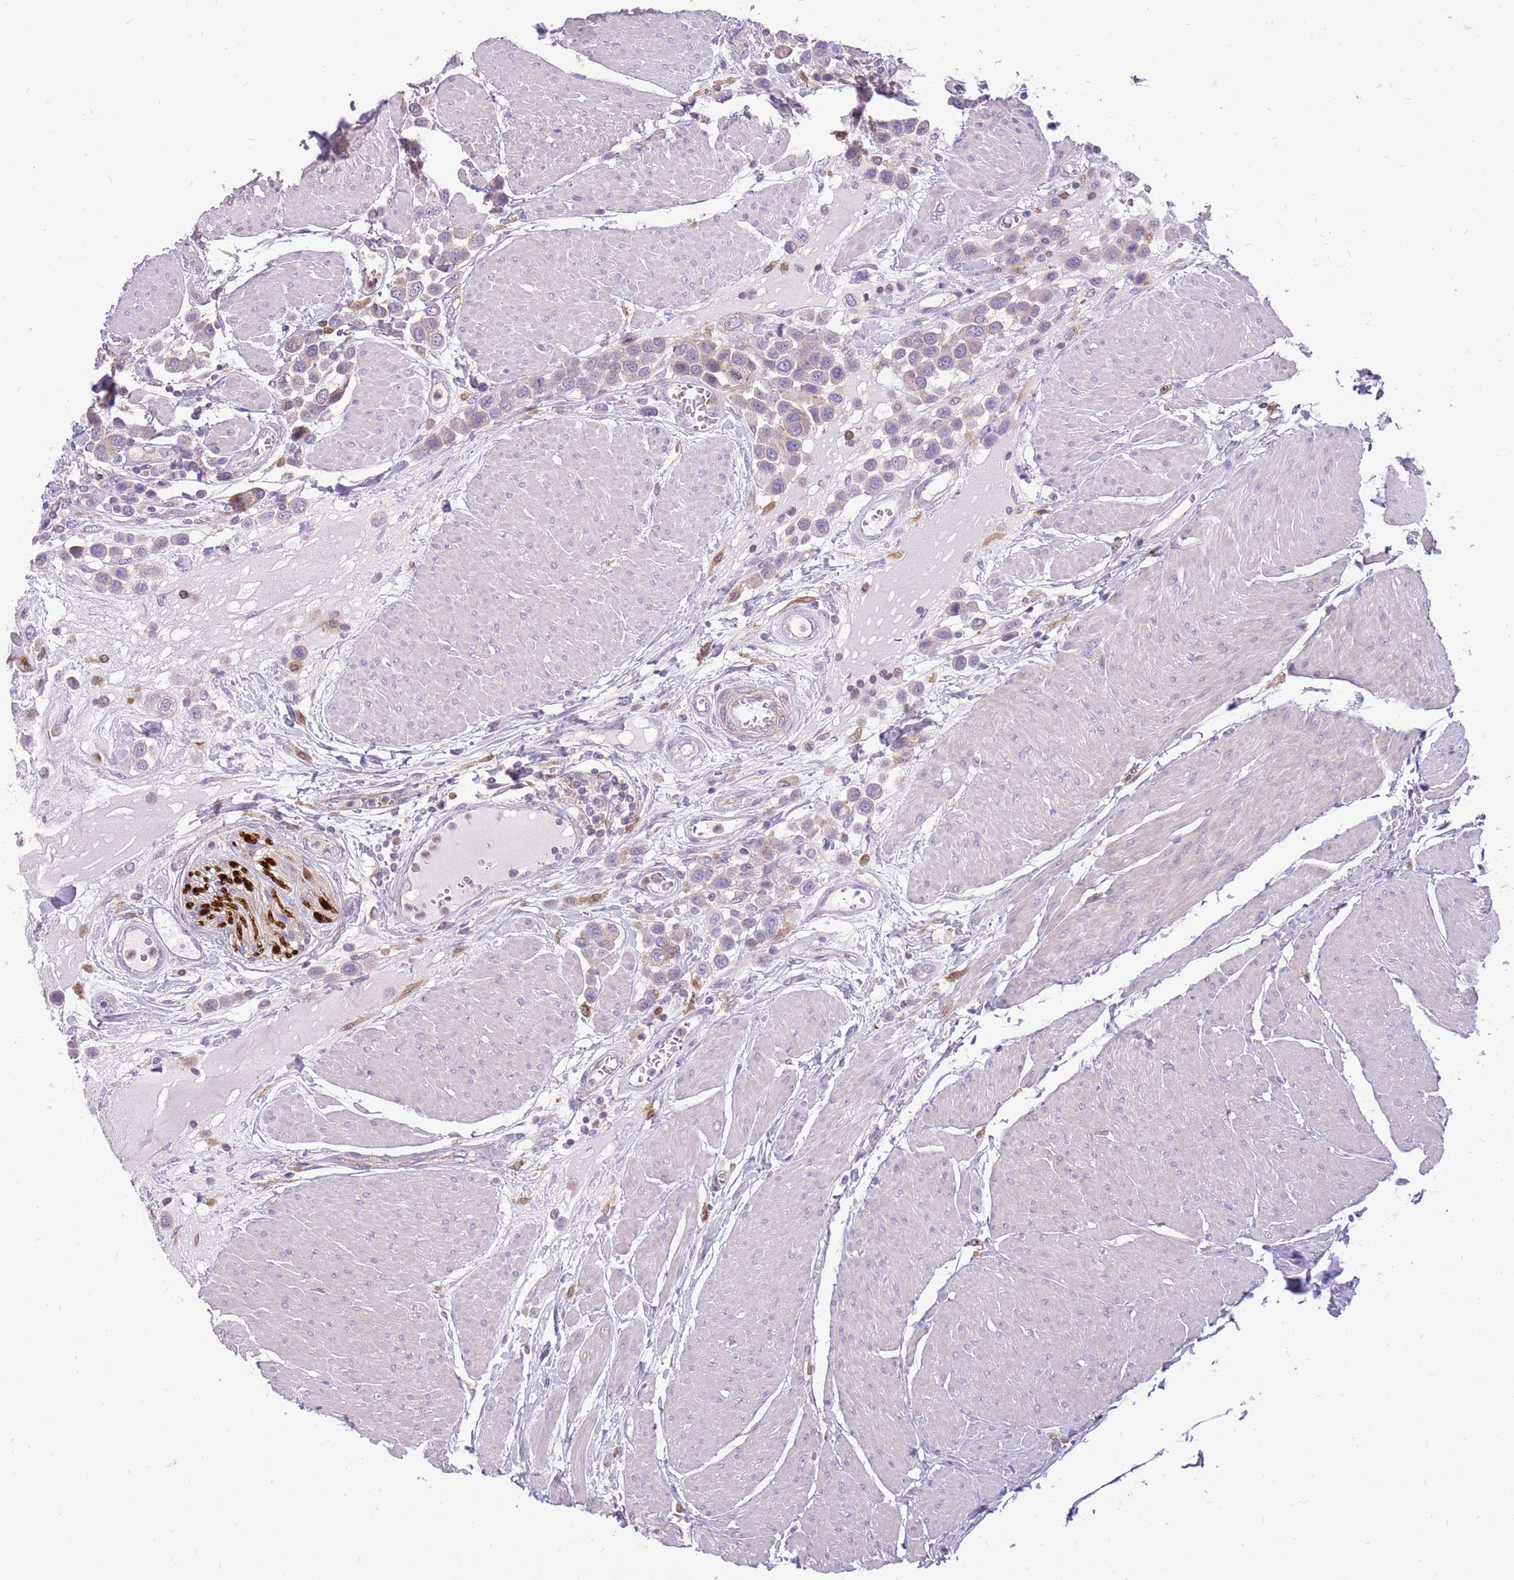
{"staining": {"intensity": "weak", "quantity": "<25%", "location": "cytoplasmic/membranous"}, "tissue": "urothelial cancer", "cell_type": "Tumor cells", "image_type": "cancer", "snomed": [{"axis": "morphology", "description": "Urothelial carcinoma, High grade"}, {"axis": "topography", "description": "Urinary bladder"}], "caption": "Immunohistochemistry histopathology image of neoplastic tissue: urothelial carcinoma (high-grade) stained with DAB reveals no significant protein staining in tumor cells.", "gene": "WDR90", "patient": {"sex": "male", "age": 50}}